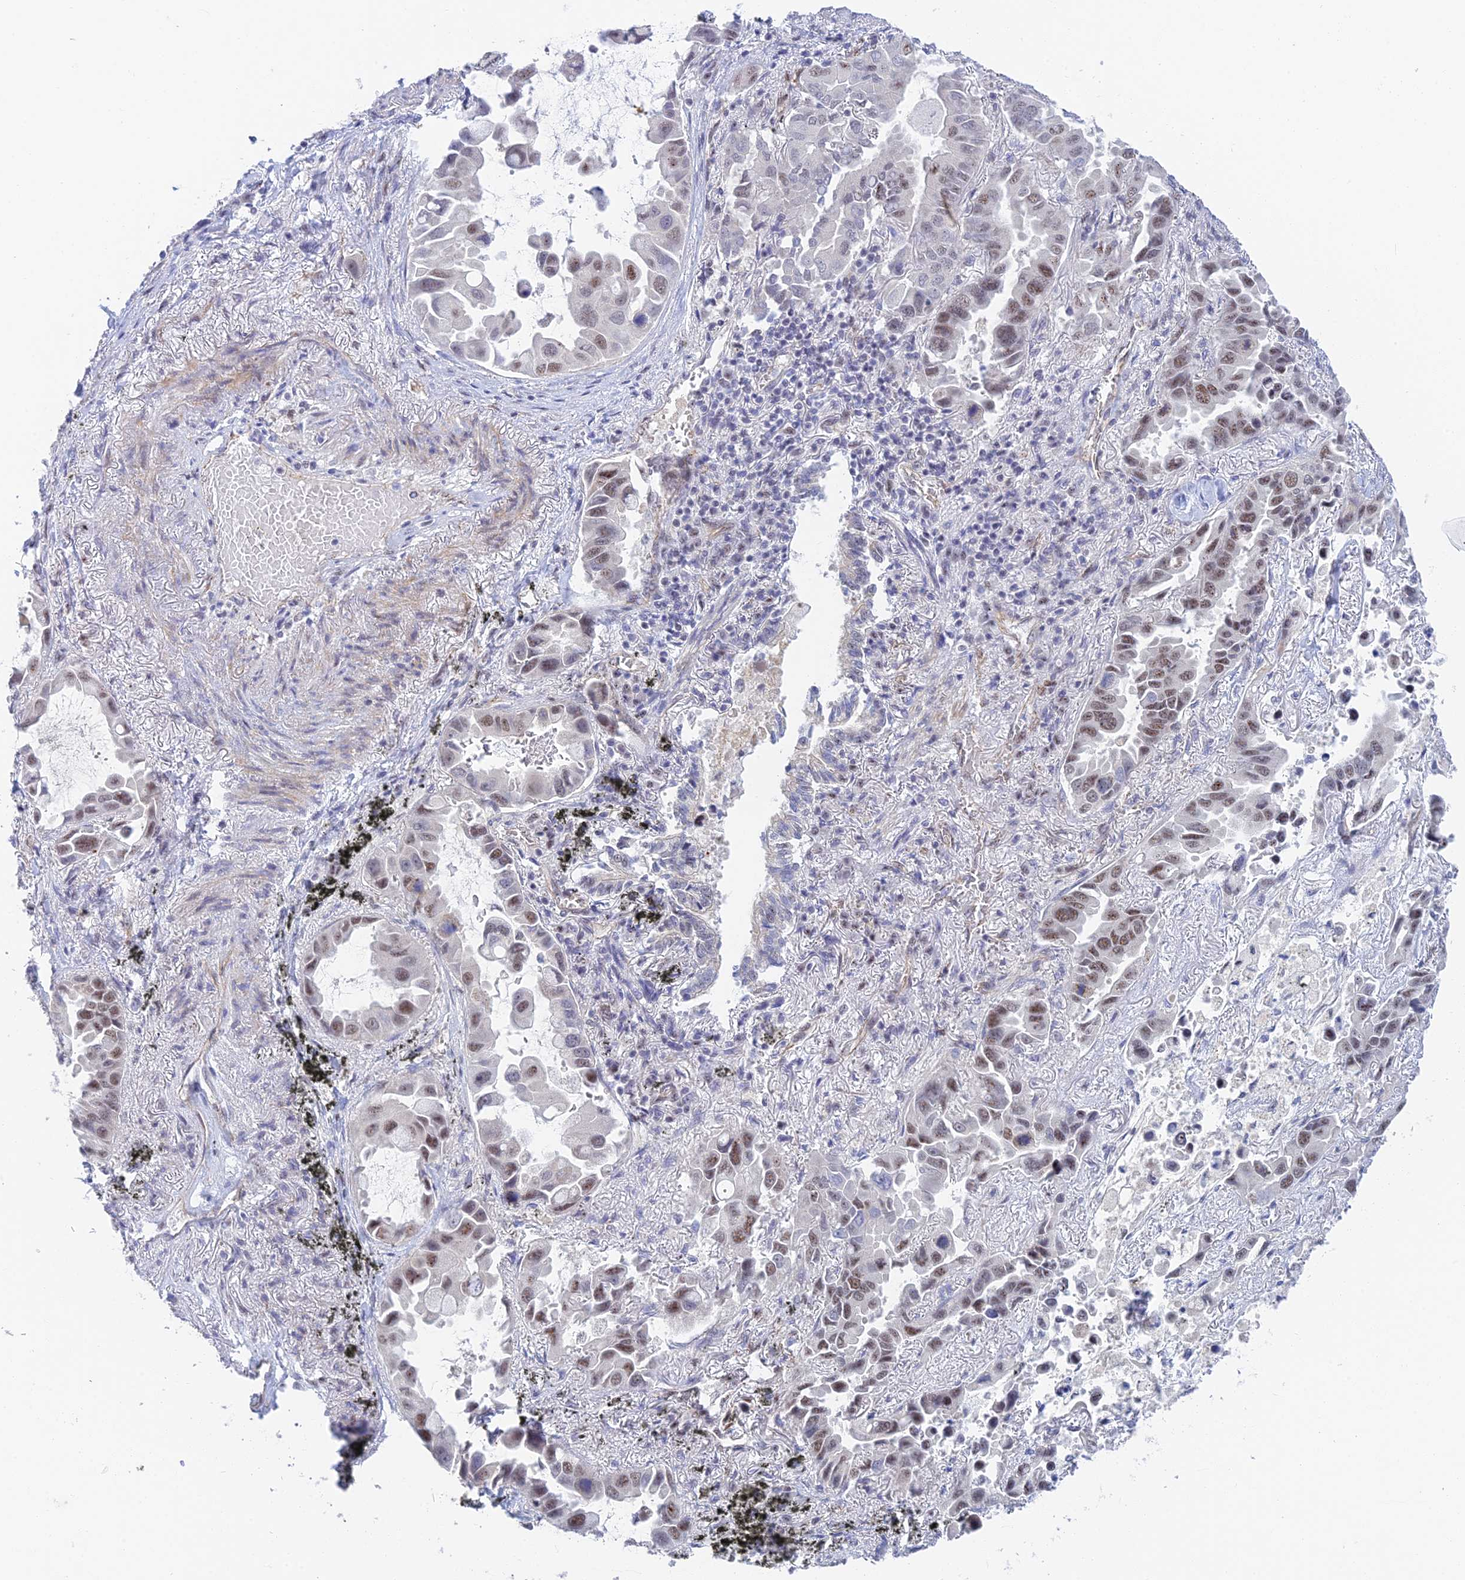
{"staining": {"intensity": "moderate", "quantity": ">75%", "location": "nuclear"}, "tissue": "lung cancer", "cell_type": "Tumor cells", "image_type": "cancer", "snomed": [{"axis": "morphology", "description": "Adenocarcinoma, NOS"}, {"axis": "topography", "description": "Lung"}], "caption": "IHC of lung adenocarcinoma shows medium levels of moderate nuclear positivity in approximately >75% of tumor cells.", "gene": "CFAP92", "patient": {"sex": "male", "age": 64}}